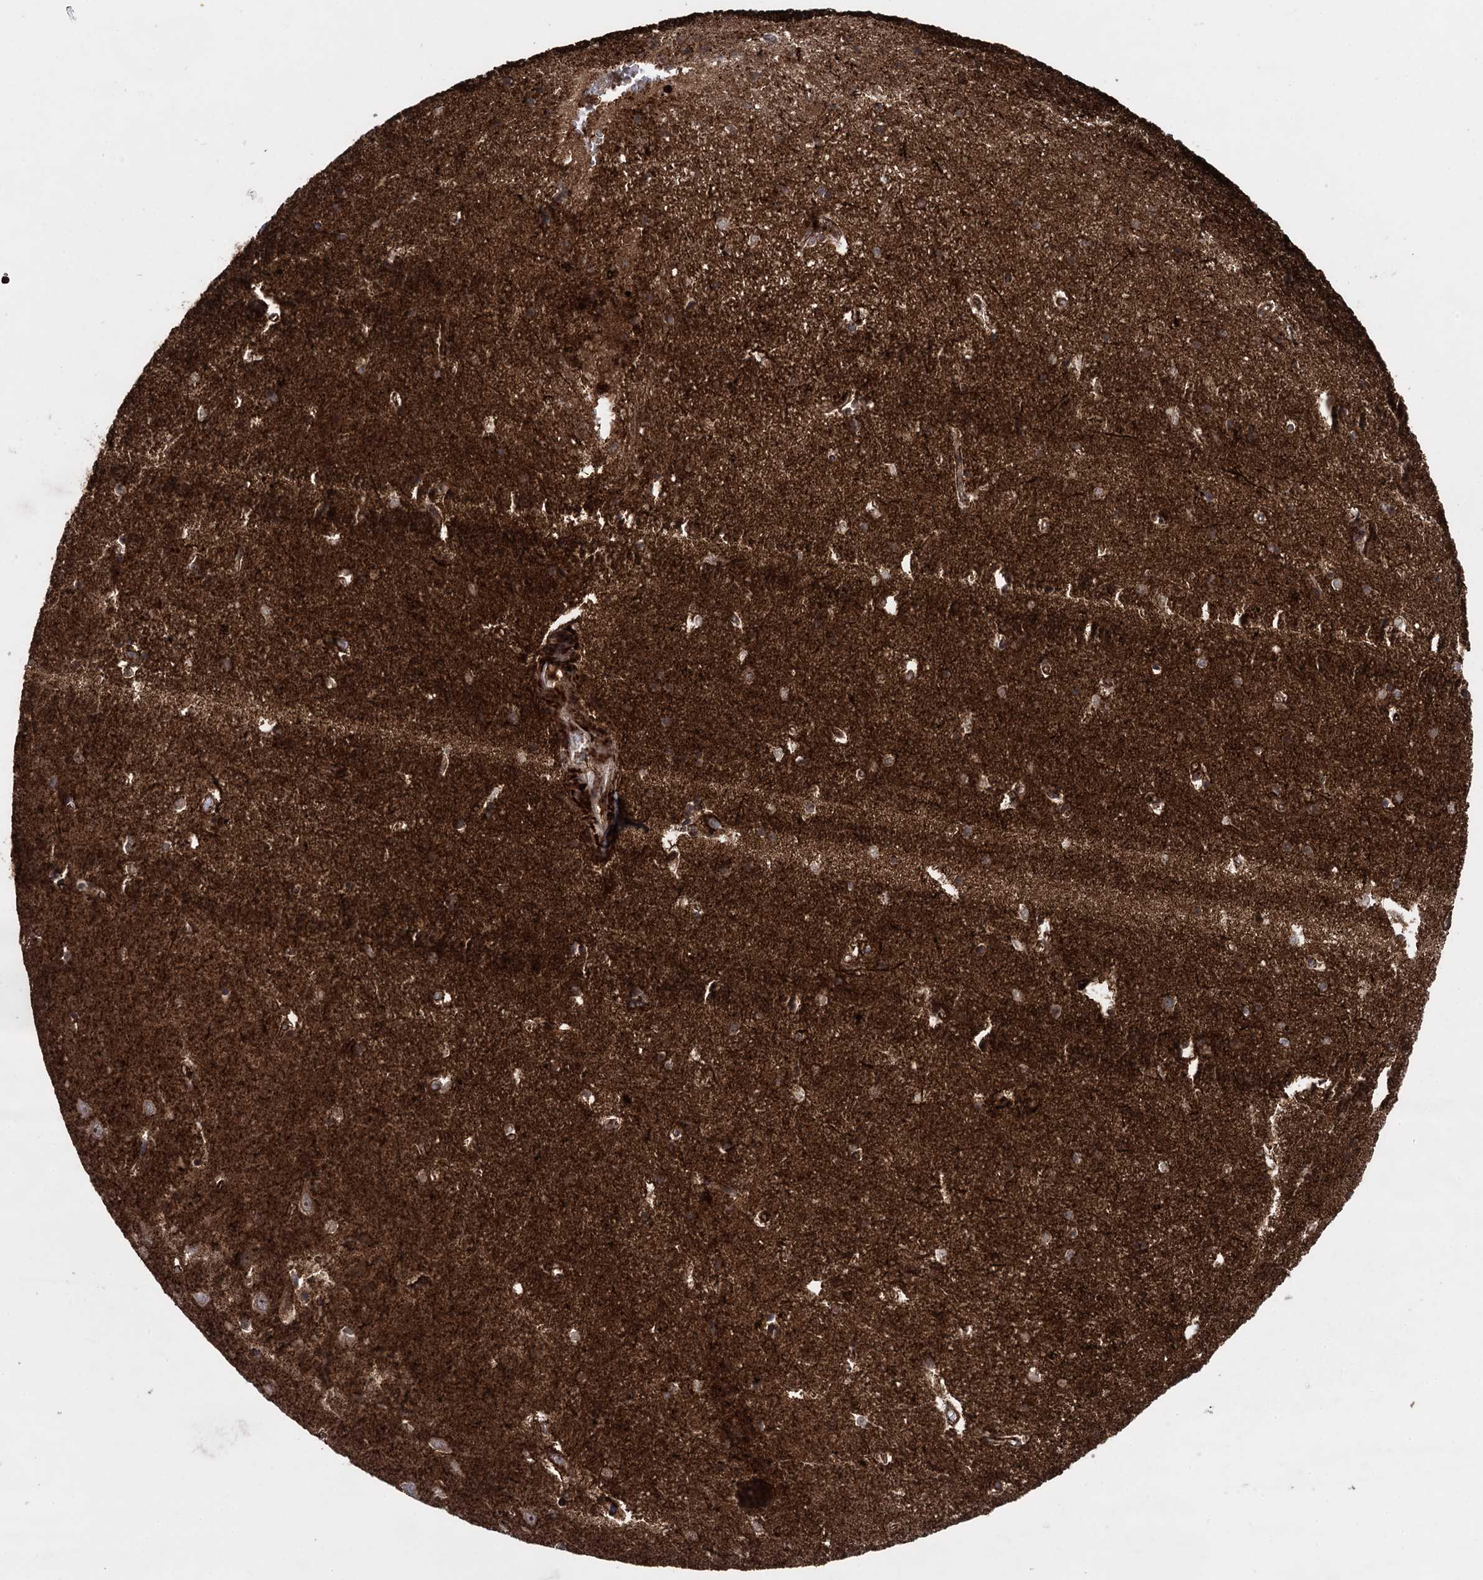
{"staining": {"intensity": "moderate", "quantity": ">75%", "location": "cytoplasmic/membranous"}, "tissue": "hippocampus", "cell_type": "Glial cells", "image_type": "normal", "snomed": [{"axis": "morphology", "description": "Normal tissue, NOS"}, {"axis": "topography", "description": "Hippocampus"}], "caption": "Brown immunohistochemical staining in benign hippocampus exhibits moderate cytoplasmic/membranous expression in approximately >75% of glial cells. (Brightfield microscopy of DAB IHC at high magnification).", "gene": "SNCG", "patient": {"sex": "female", "age": 64}}